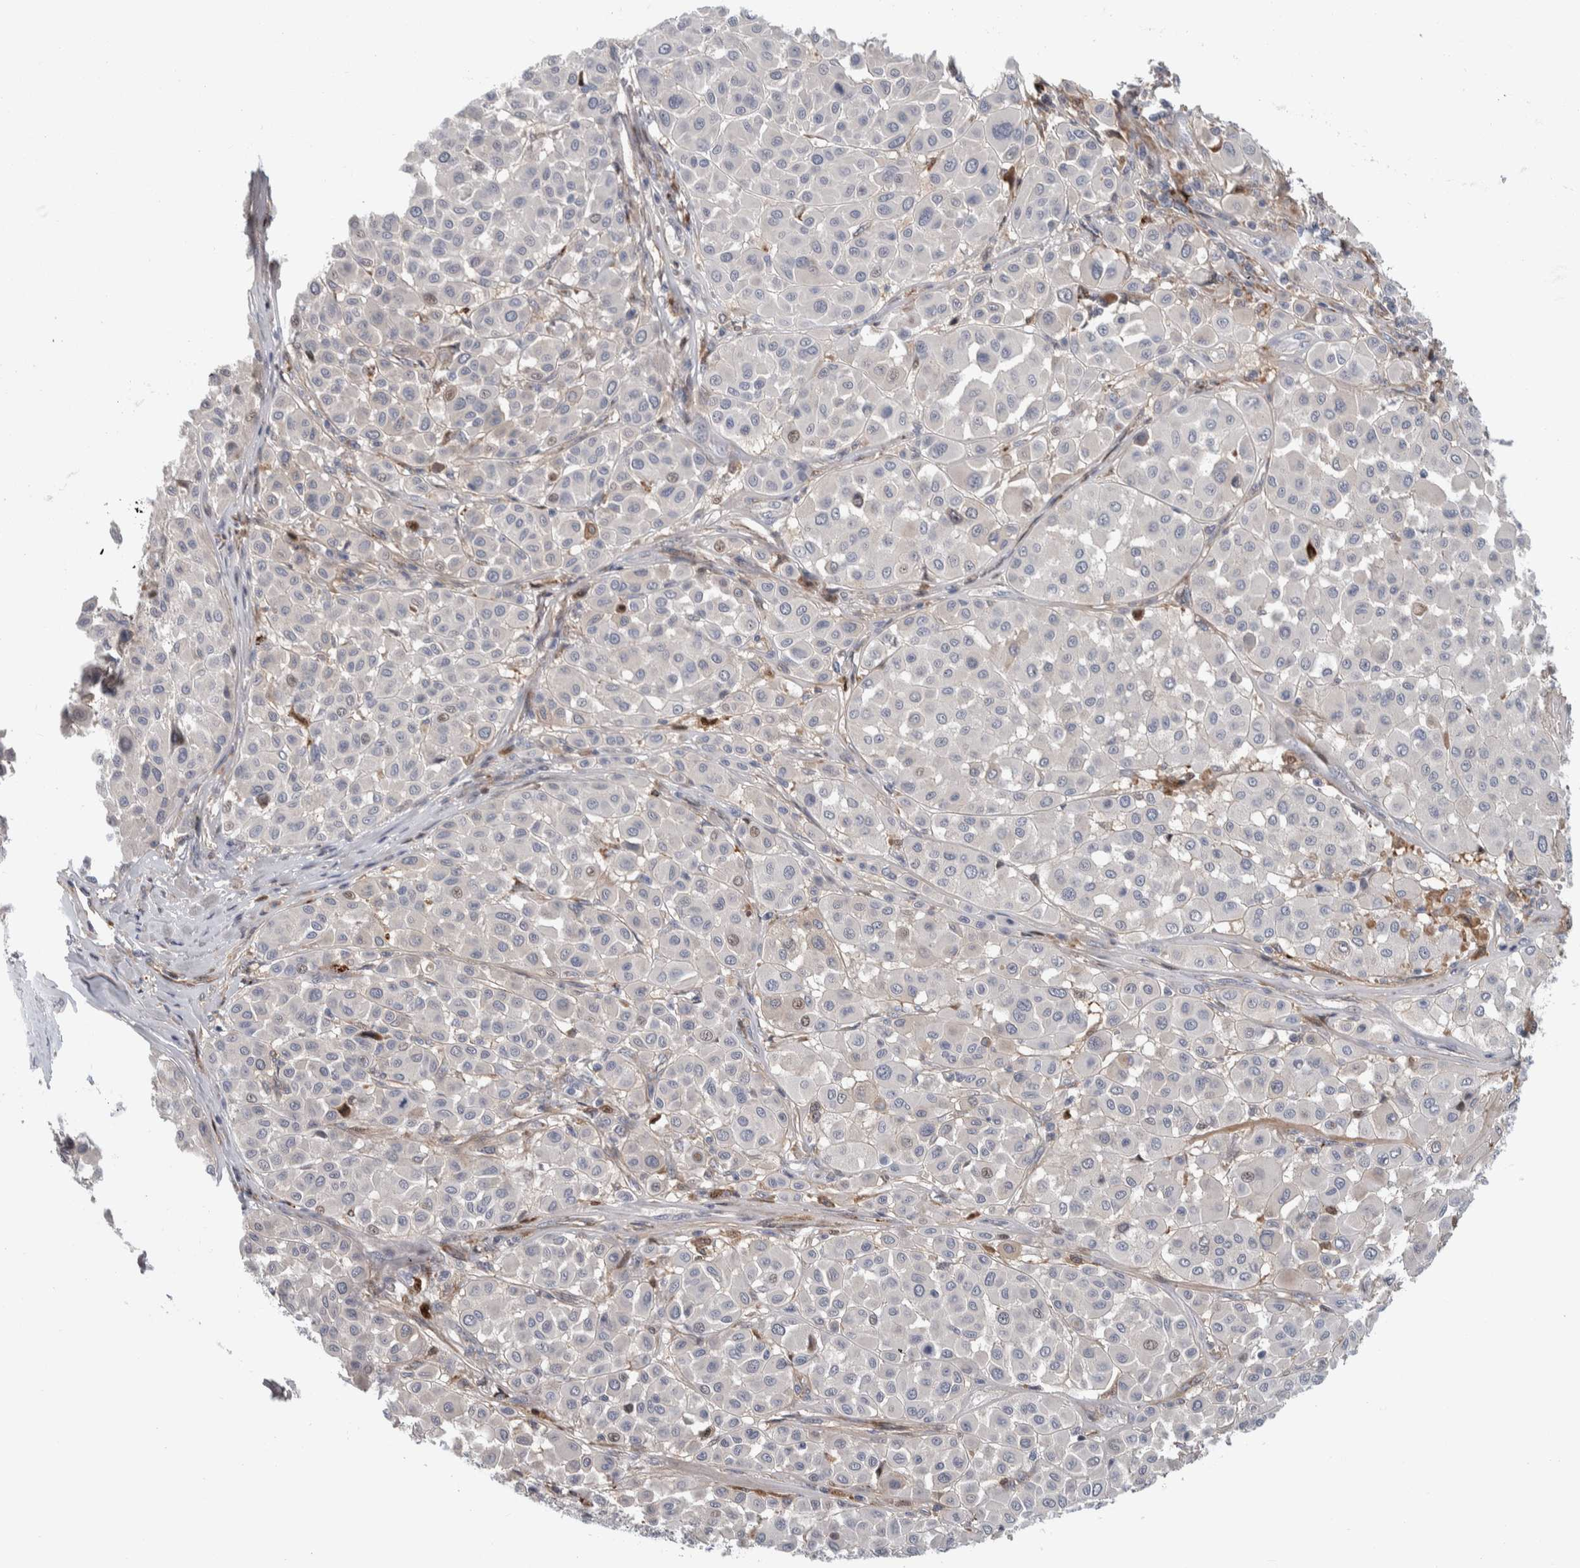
{"staining": {"intensity": "negative", "quantity": "none", "location": "none"}, "tissue": "melanoma", "cell_type": "Tumor cells", "image_type": "cancer", "snomed": [{"axis": "morphology", "description": "Malignant melanoma, Metastatic site"}, {"axis": "topography", "description": "Soft tissue"}], "caption": "High magnification brightfield microscopy of malignant melanoma (metastatic site) stained with DAB (brown) and counterstained with hematoxylin (blue): tumor cells show no significant expression.", "gene": "PSMG3", "patient": {"sex": "male", "age": 41}}